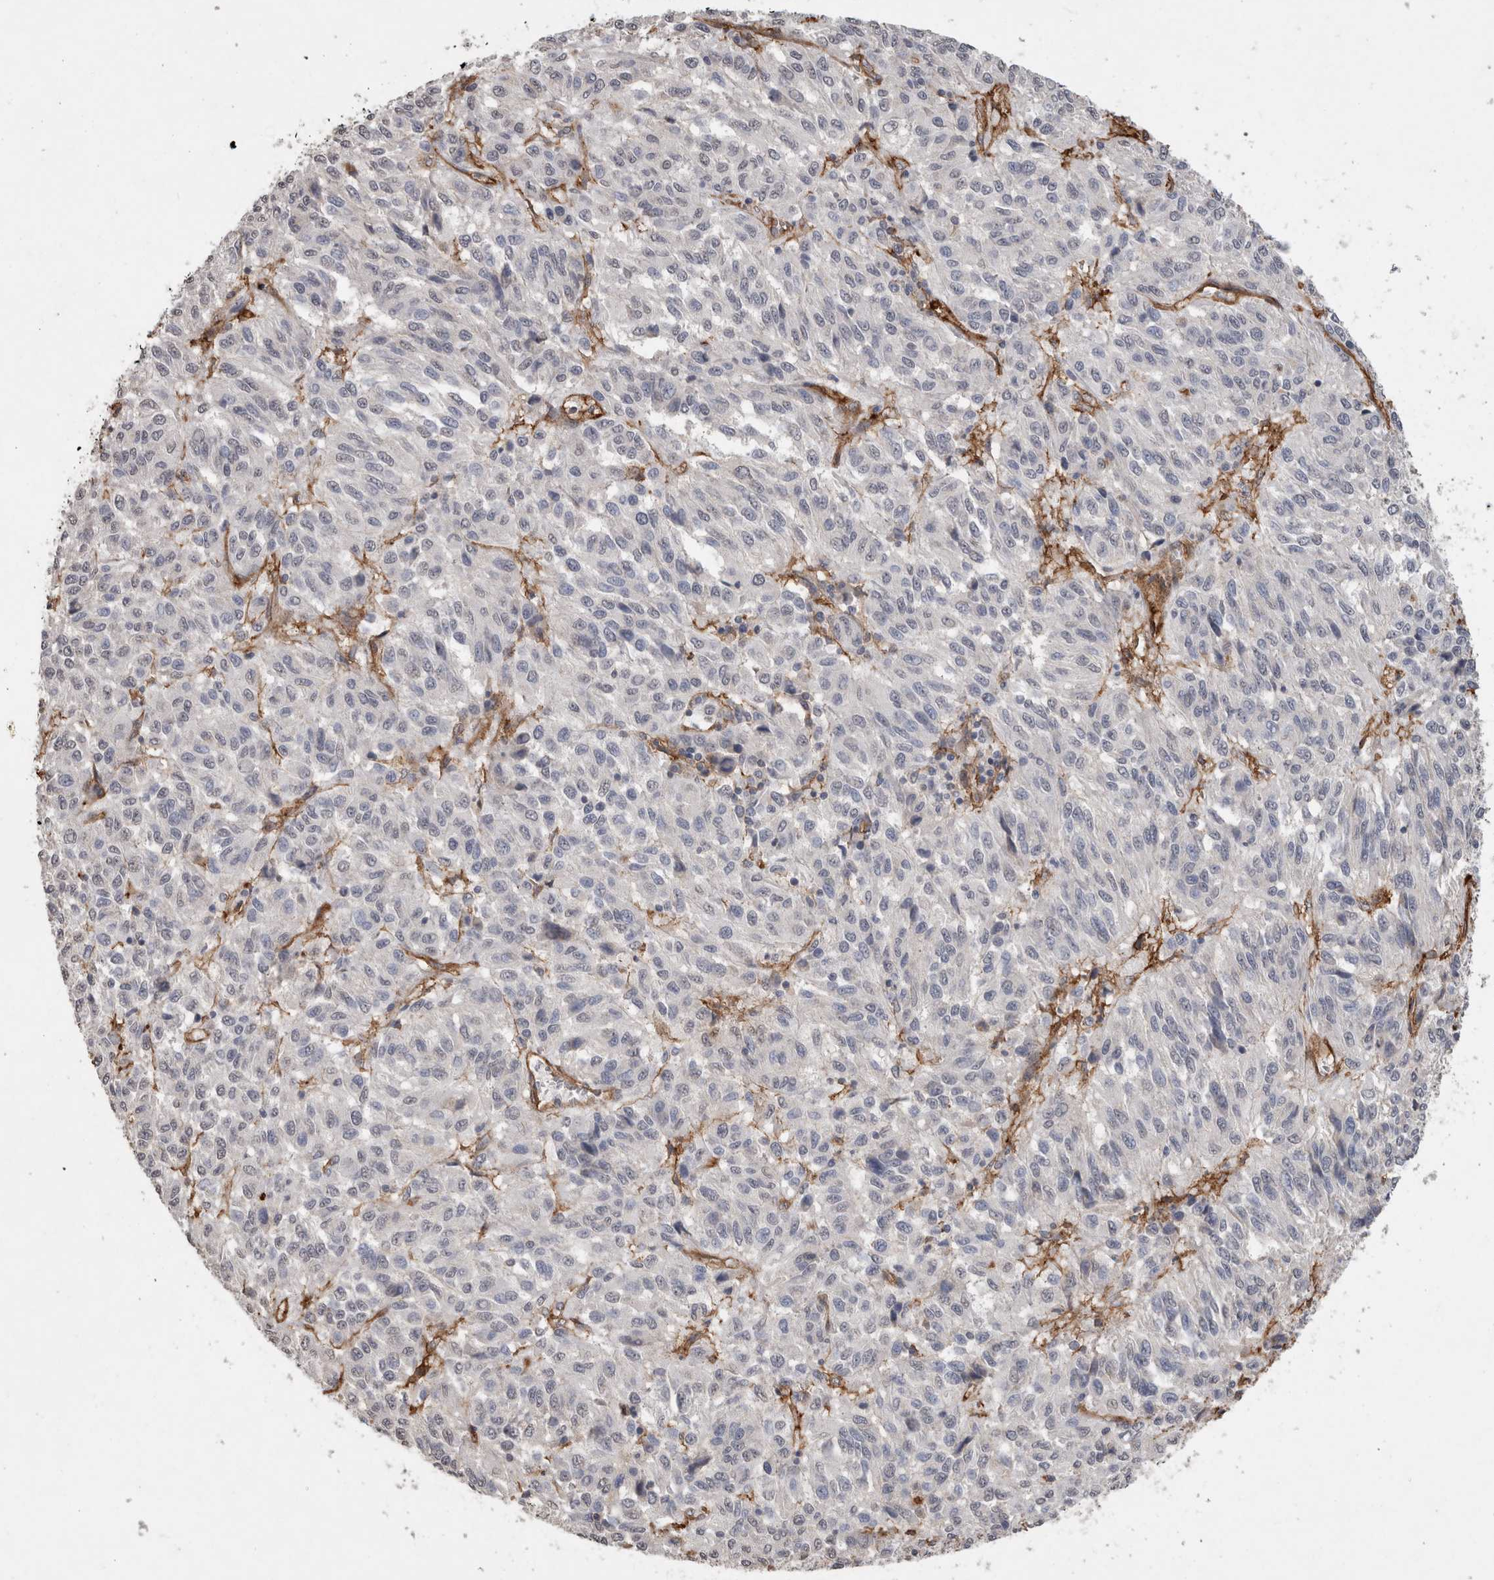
{"staining": {"intensity": "negative", "quantity": "none", "location": "none"}, "tissue": "melanoma", "cell_type": "Tumor cells", "image_type": "cancer", "snomed": [{"axis": "morphology", "description": "Malignant melanoma, Metastatic site"}, {"axis": "topography", "description": "Lung"}], "caption": "A high-resolution image shows immunohistochemistry staining of melanoma, which displays no significant positivity in tumor cells.", "gene": "RECK", "patient": {"sex": "male", "age": 64}}